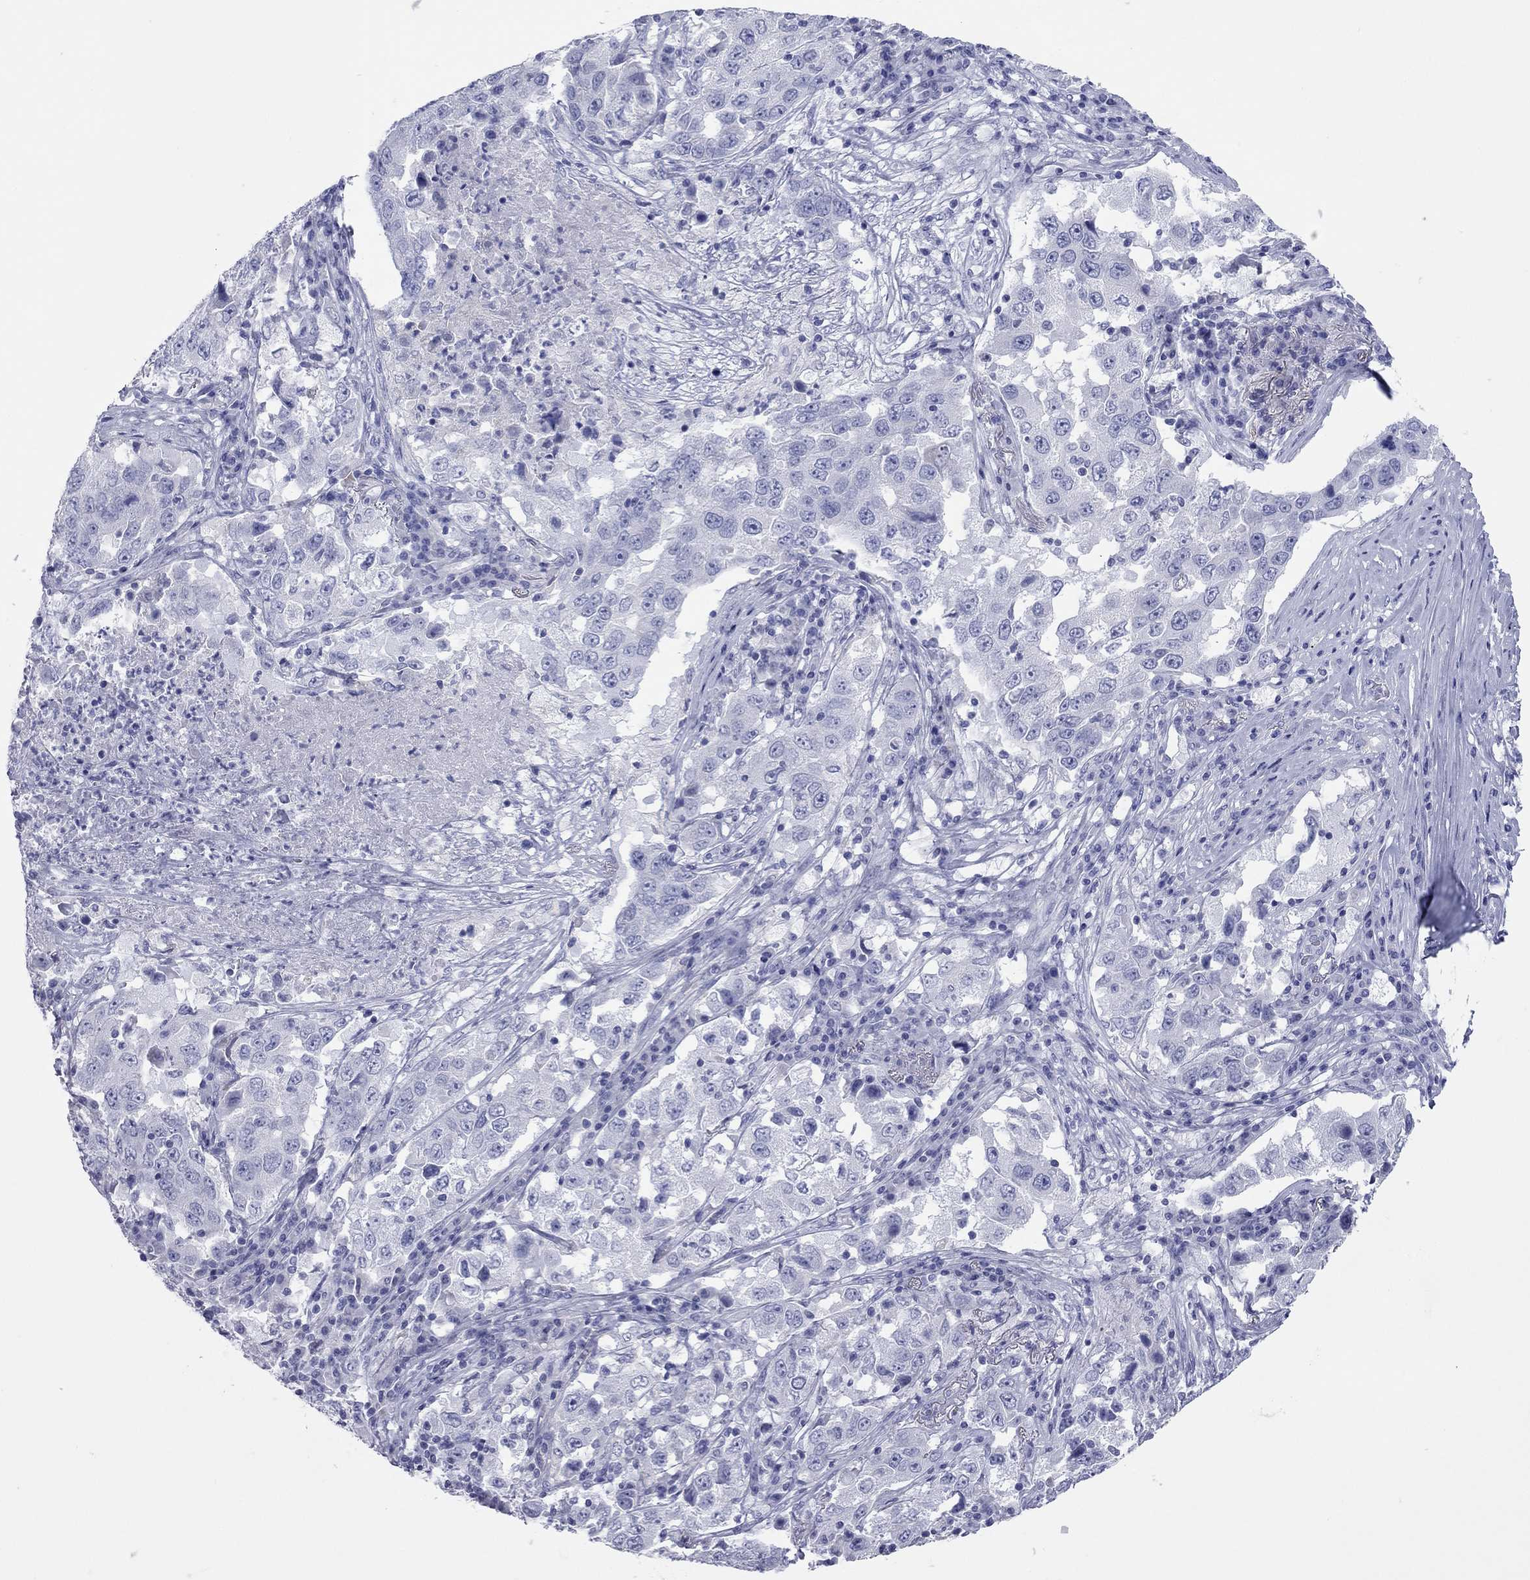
{"staining": {"intensity": "negative", "quantity": "none", "location": "none"}, "tissue": "lung cancer", "cell_type": "Tumor cells", "image_type": "cancer", "snomed": [{"axis": "morphology", "description": "Adenocarcinoma, NOS"}, {"axis": "topography", "description": "Lung"}], "caption": "Tumor cells show no significant protein positivity in lung cancer.", "gene": "VSIG10", "patient": {"sex": "male", "age": 73}}